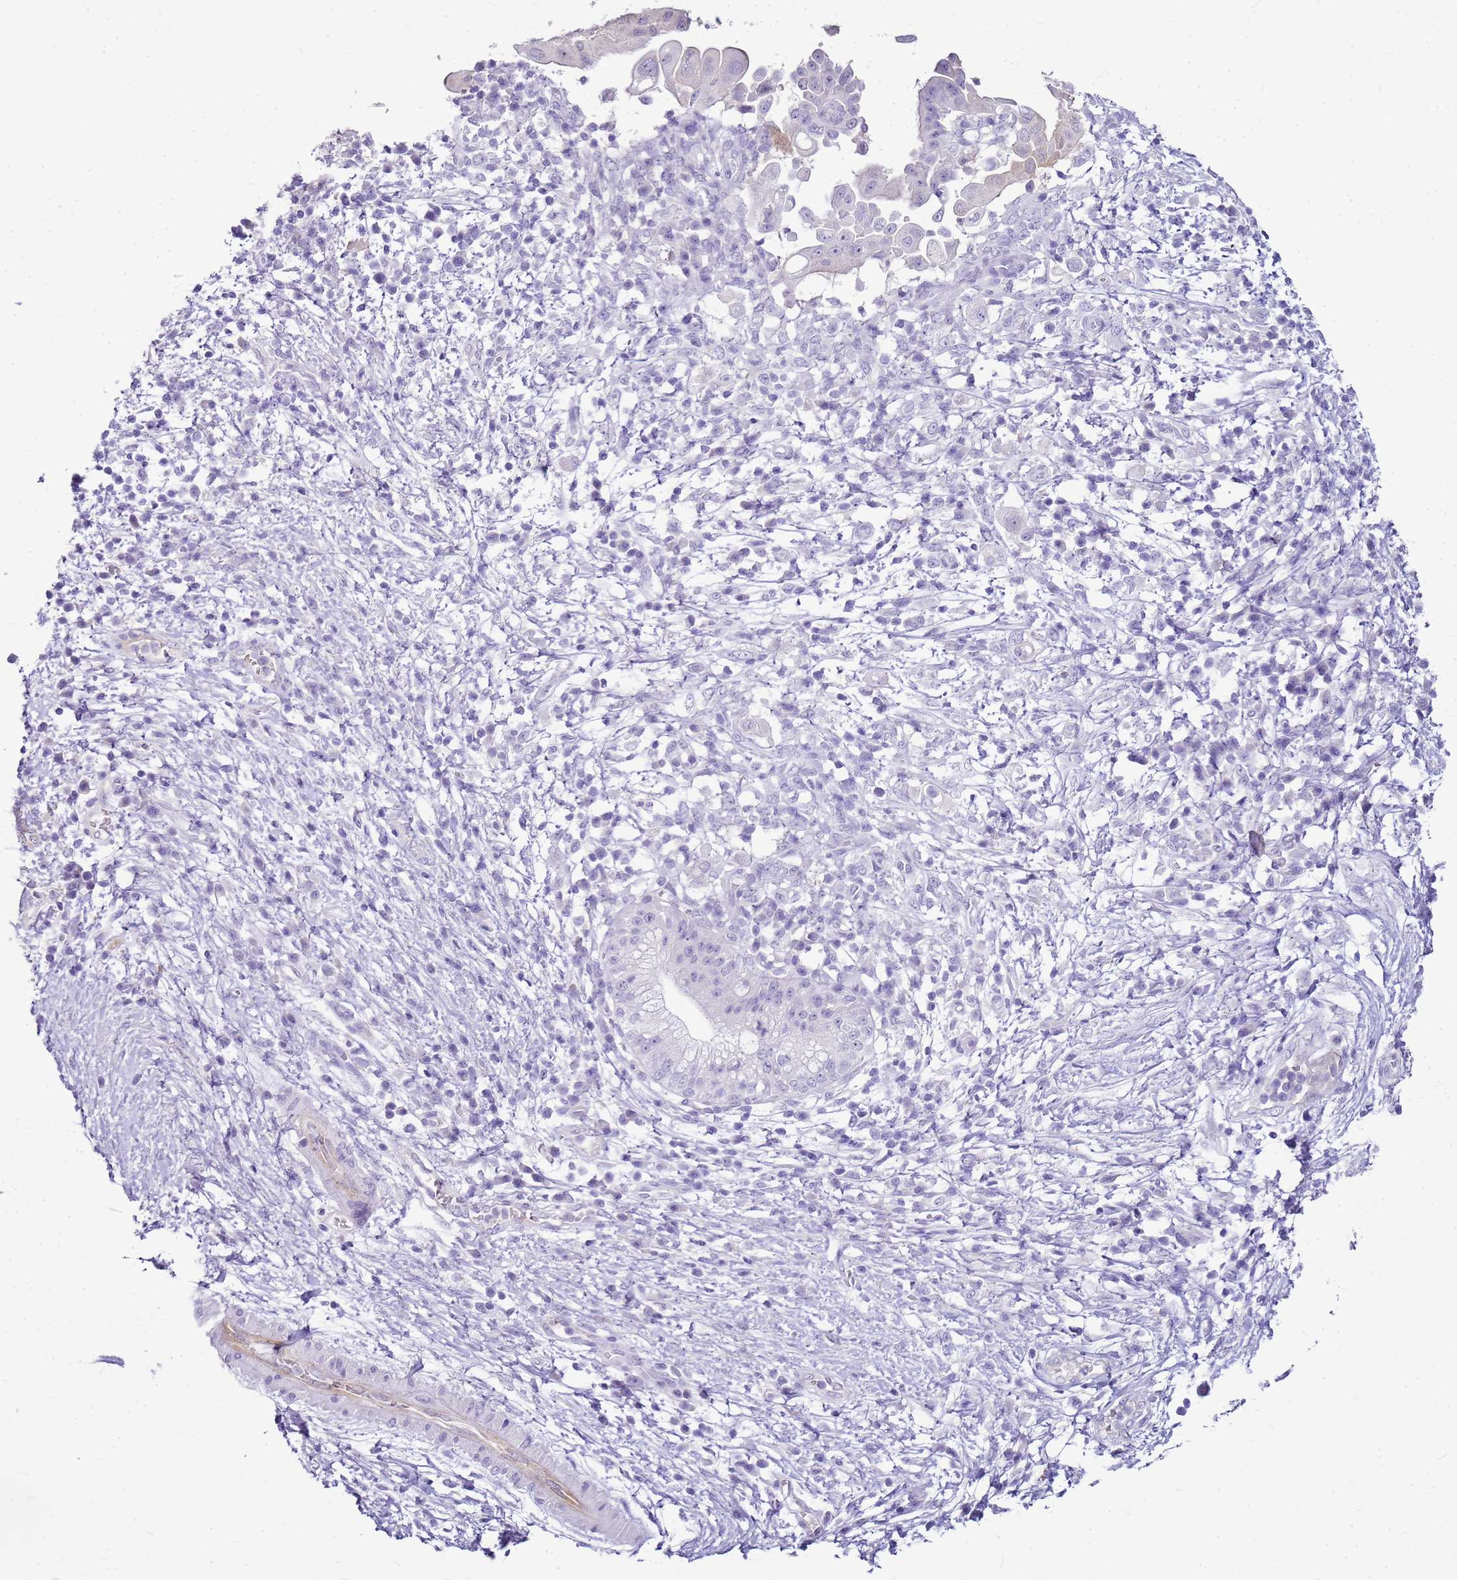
{"staining": {"intensity": "negative", "quantity": "none", "location": "none"}, "tissue": "pancreatic cancer", "cell_type": "Tumor cells", "image_type": "cancer", "snomed": [{"axis": "morphology", "description": "Adenocarcinoma, NOS"}, {"axis": "topography", "description": "Pancreas"}], "caption": "The histopathology image exhibits no staining of tumor cells in pancreatic adenocarcinoma. (Stains: DAB (3,3'-diaminobenzidine) immunohistochemistry (IHC) with hematoxylin counter stain, Microscopy: brightfield microscopy at high magnification).", "gene": "SULT1E1", "patient": {"sex": "male", "age": 68}}